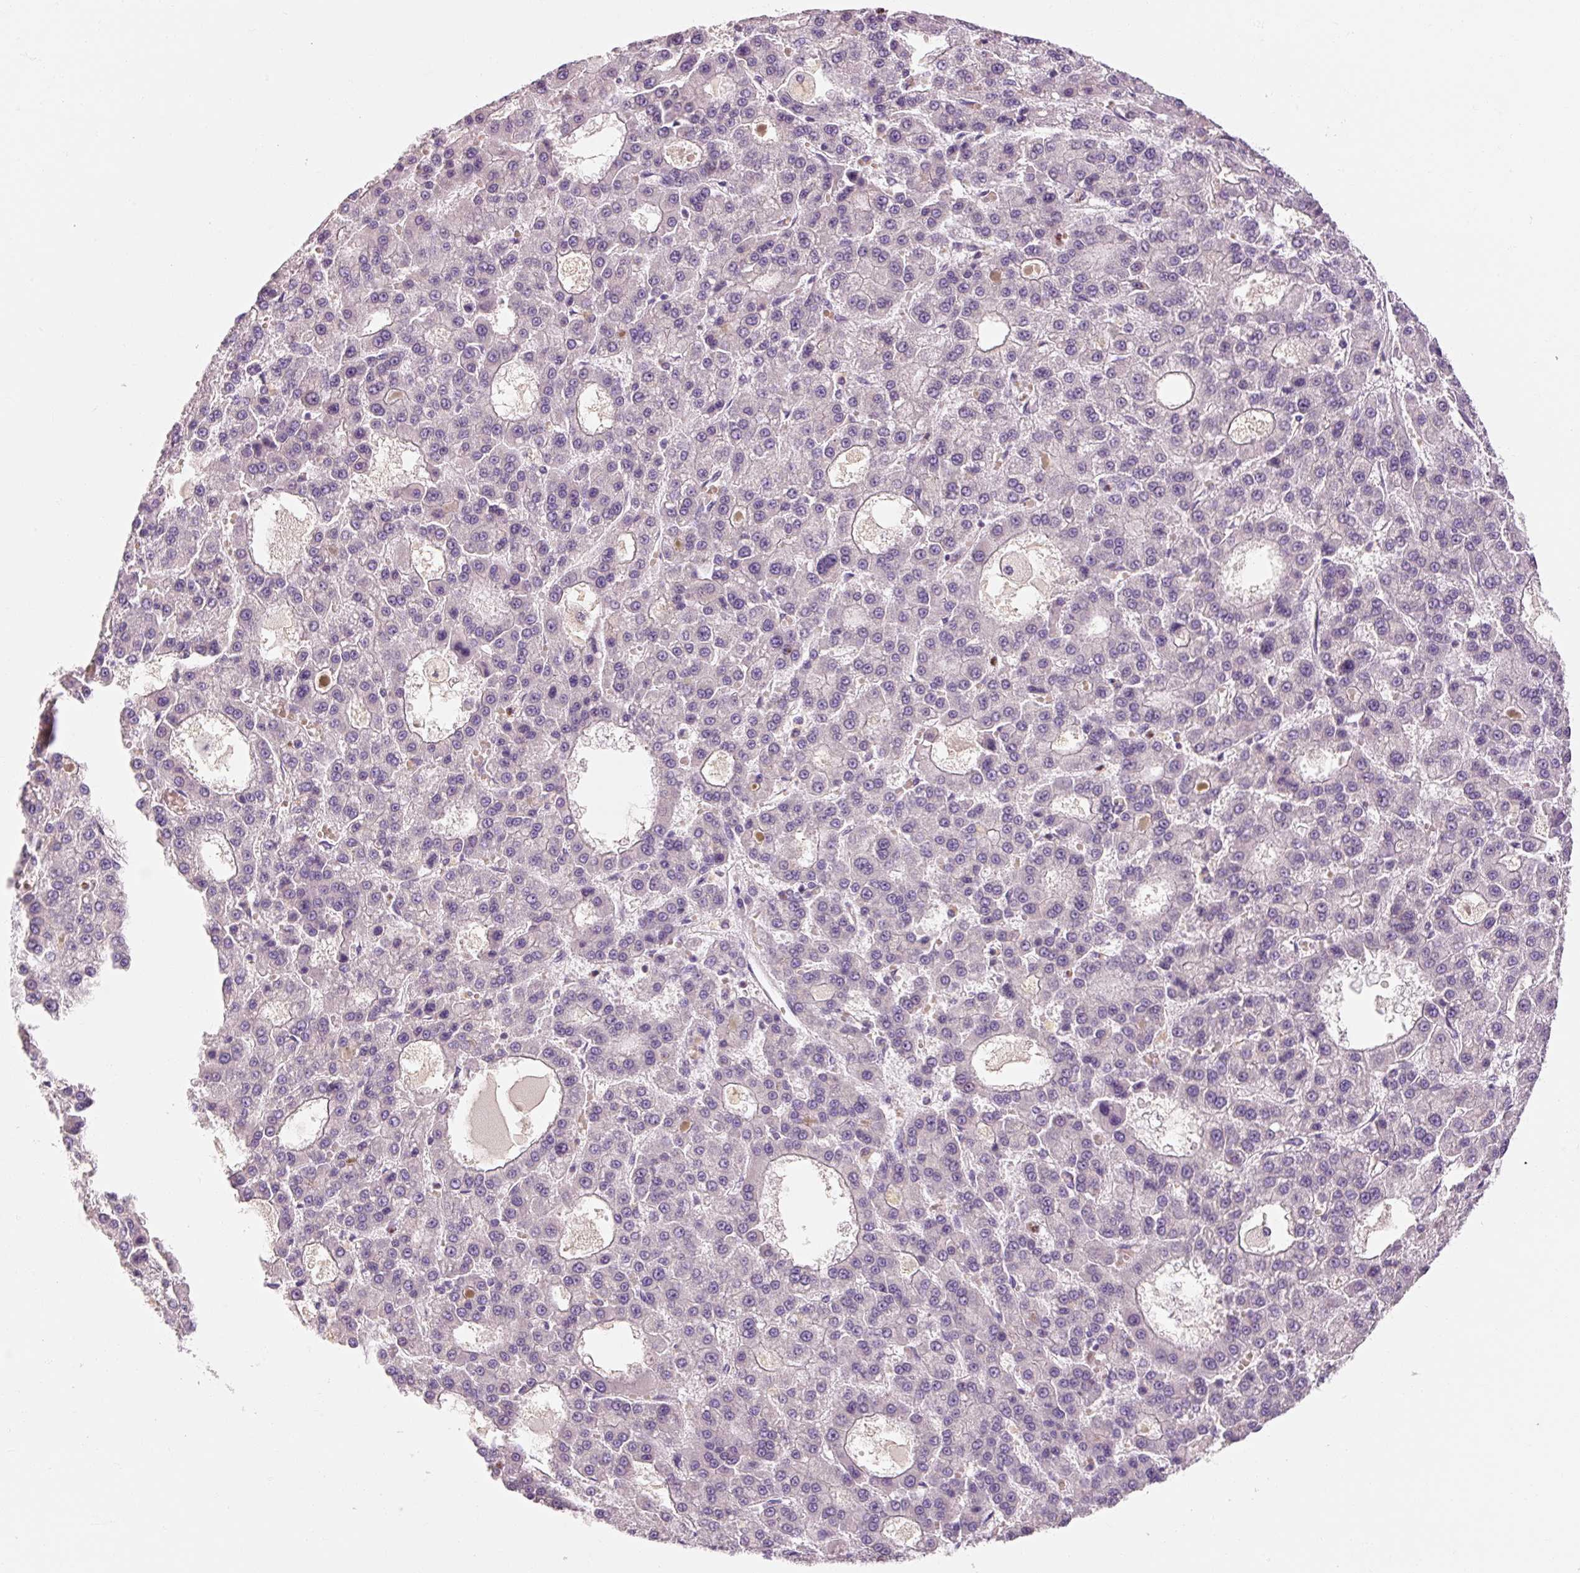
{"staining": {"intensity": "negative", "quantity": "none", "location": "none"}, "tissue": "liver cancer", "cell_type": "Tumor cells", "image_type": "cancer", "snomed": [{"axis": "morphology", "description": "Carcinoma, Hepatocellular, NOS"}, {"axis": "topography", "description": "Liver"}], "caption": "Tumor cells show no significant positivity in liver cancer.", "gene": "OR8K1", "patient": {"sex": "male", "age": 70}}